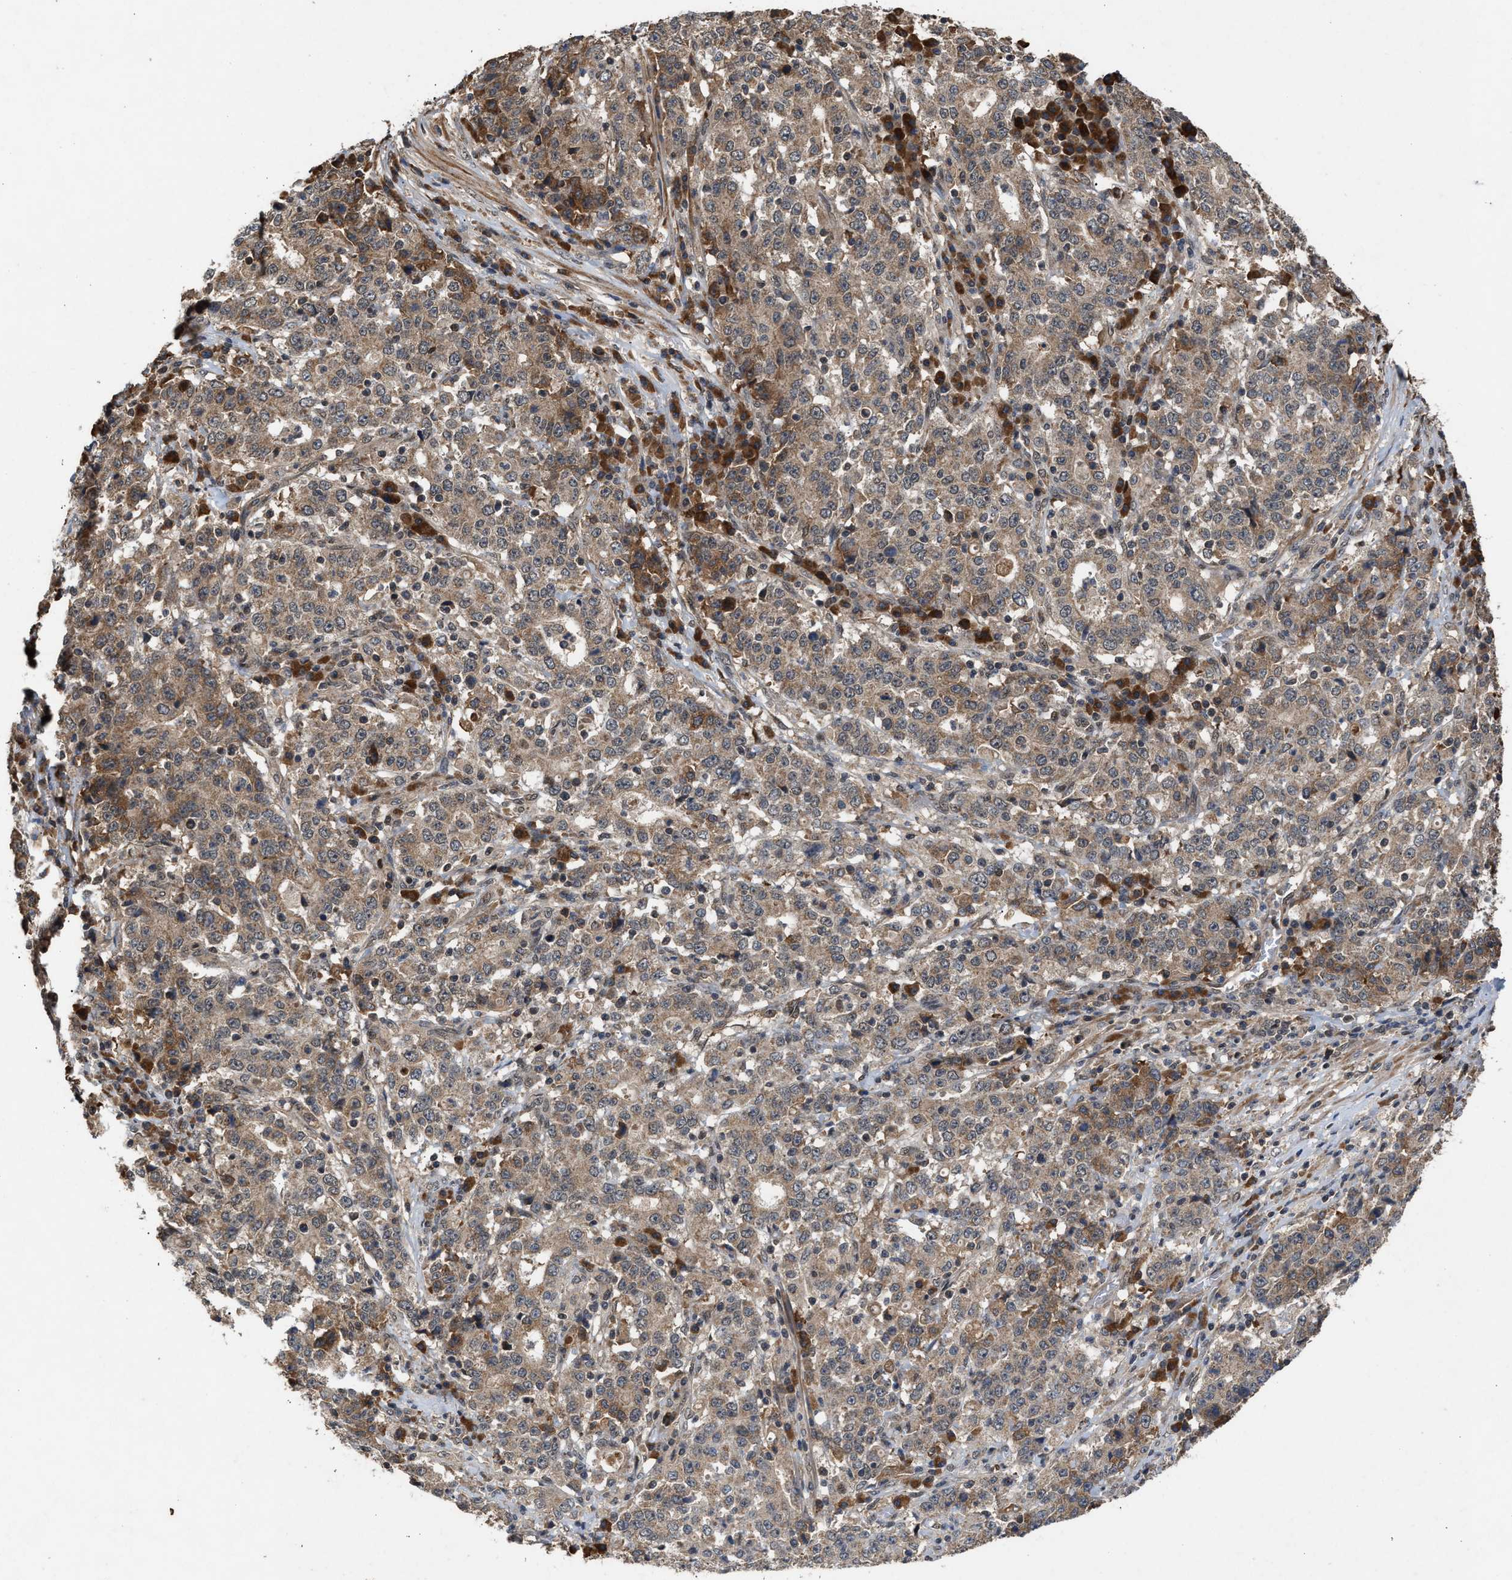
{"staining": {"intensity": "moderate", "quantity": ">75%", "location": "cytoplasmic/membranous"}, "tissue": "stomach cancer", "cell_type": "Tumor cells", "image_type": "cancer", "snomed": [{"axis": "morphology", "description": "Adenocarcinoma, NOS"}, {"axis": "topography", "description": "Stomach"}], "caption": "A photomicrograph of human stomach cancer (adenocarcinoma) stained for a protein displays moderate cytoplasmic/membranous brown staining in tumor cells.", "gene": "RUSC2", "patient": {"sex": "male", "age": 59}}